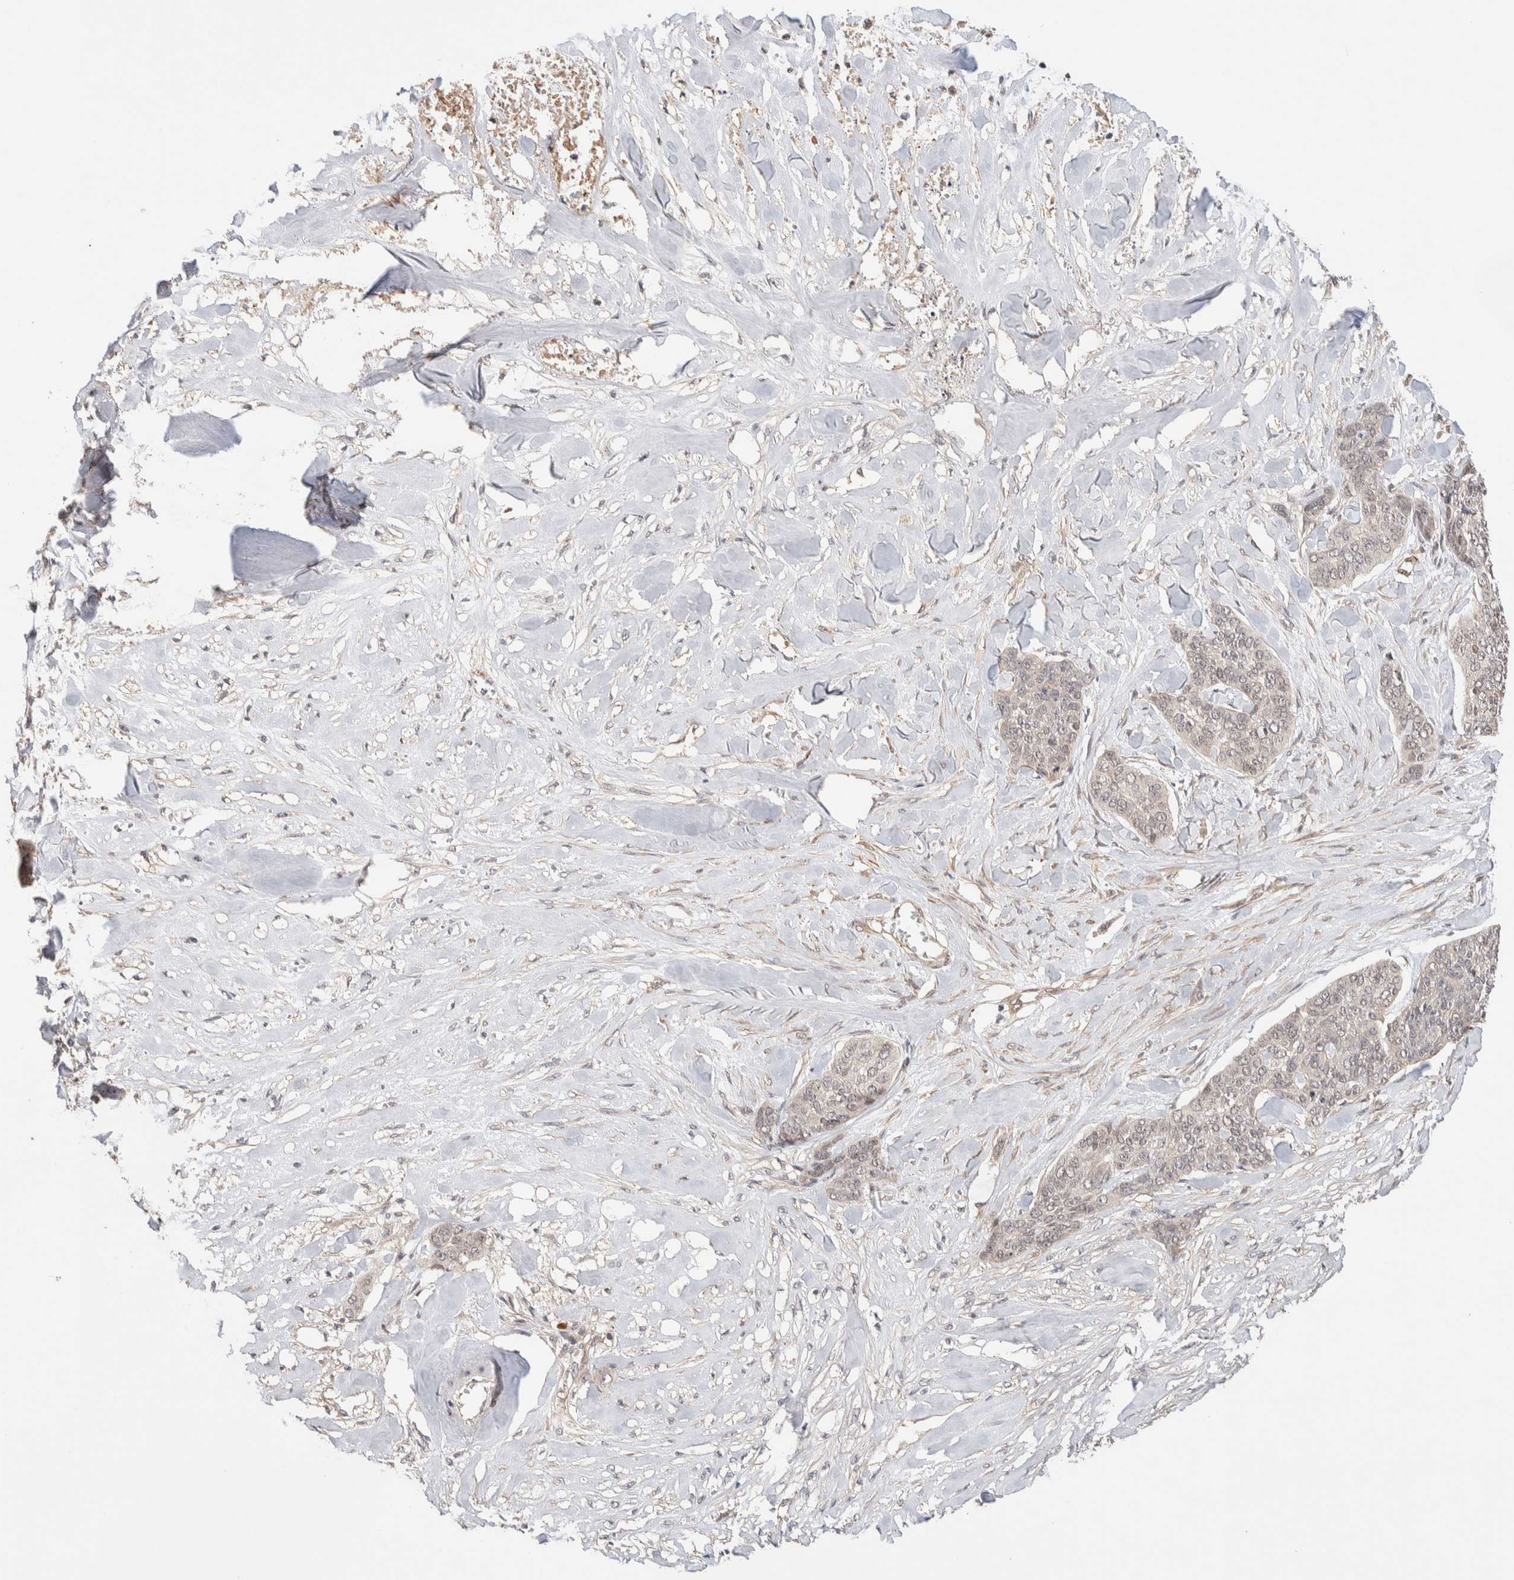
{"staining": {"intensity": "weak", "quantity": "25%-75%", "location": "cytoplasmic/membranous,nuclear"}, "tissue": "skin cancer", "cell_type": "Tumor cells", "image_type": "cancer", "snomed": [{"axis": "morphology", "description": "Basal cell carcinoma"}, {"axis": "topography", "description": "Skin"}], "caption": "A histopathology image of skin cancer (basal cell carcinoma) stained for a protein shows weak cytoplasmic/membranous and nuclear brown staining in tumor cells.", "gene": "PRDM15", "patient": {"sex": "female", "age": 64}}